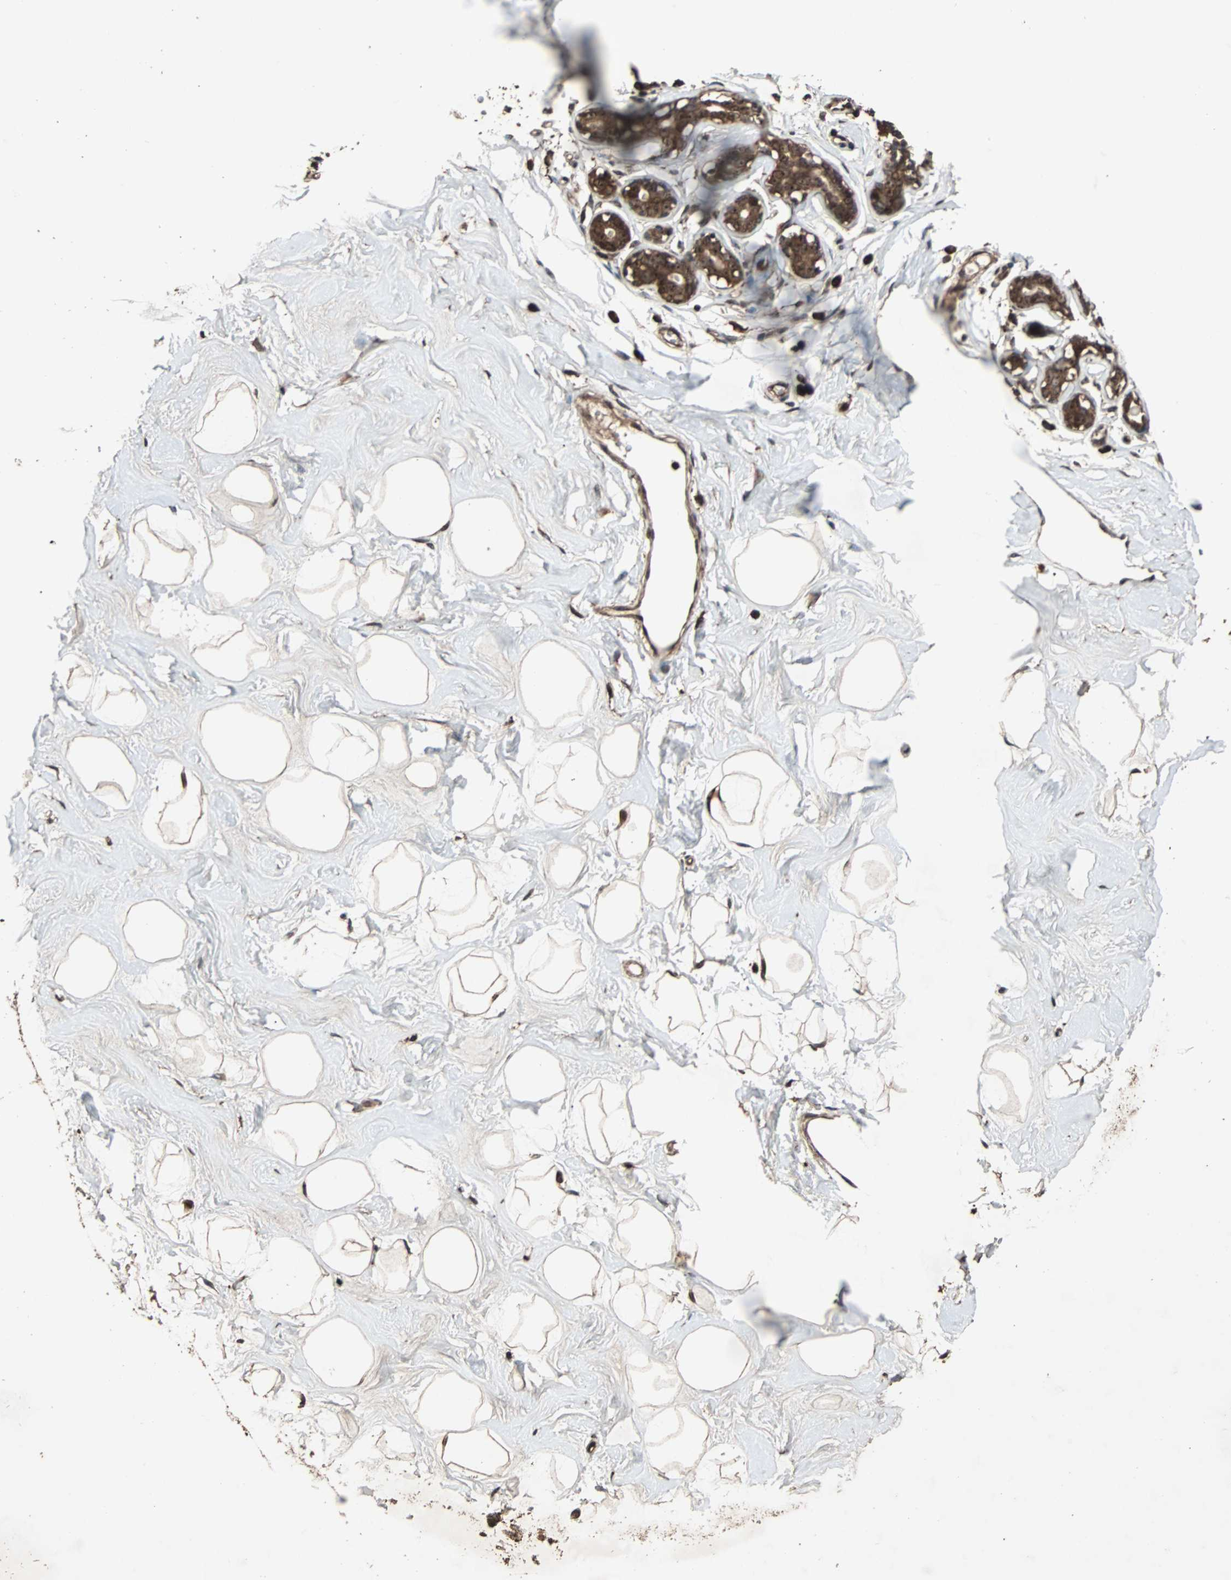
{"staining": {"intensity": "moderate", "quantity": ">75%", "location": "cytoplasmic/membranous"}, "tissue": "breast", "cell_type": "Adipocytes", "image_type": "normal", "snomed": [{"axis": "morphology", "description": "Normal tissue, NOS"}, {"axis": "topography", "description": "Breast"}], "caption": "Moderate cytoplasmic/membranous protein expression is appreciated in about >75% of adipocytes in breast.", "gene": "LAMTOR5", "patient": {"sex": "female", "age": 23}}